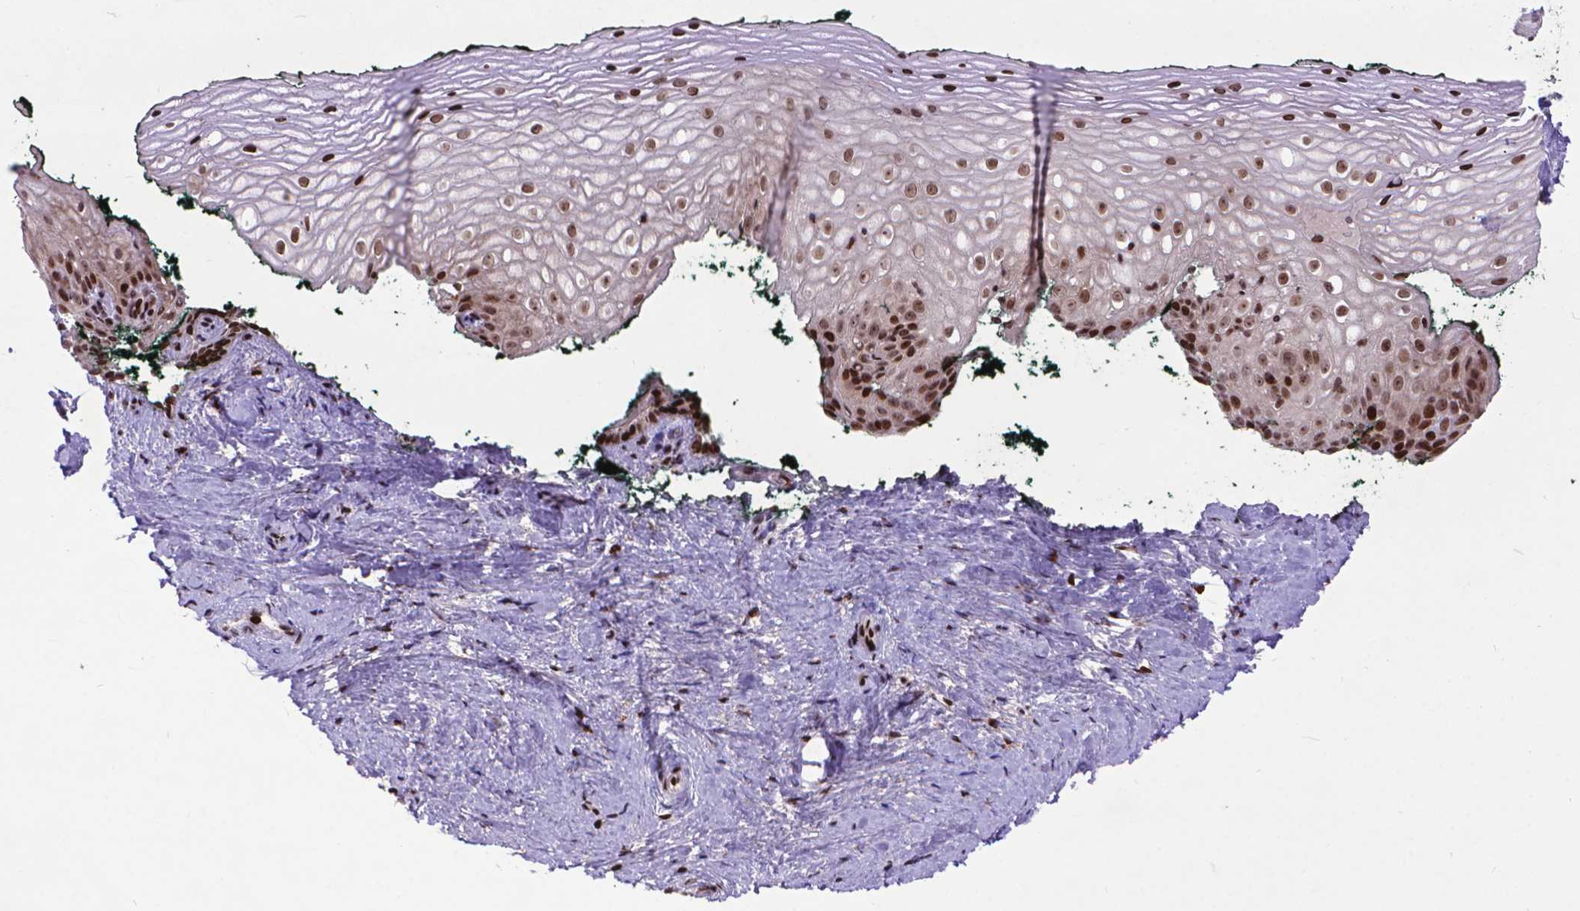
{"staining": {"intensity": "strong", "quantity": ">75%", "location": "nuclear"}, "tissue": "vagina", "cell_type": "Squamous epithelial cells", "image_type": "normal", "snomed": [{"axis": "morphology", "description": "Normal tissue, NOS"}, {"axis": "topography", "description": "Vagina"}], "caption": "A brown stain labels strong nuclear expression of a protein in squamous epithelial cells of benign vagina.", "gene": "AMER1", "patient": {"sex": "female", "age": 47}}